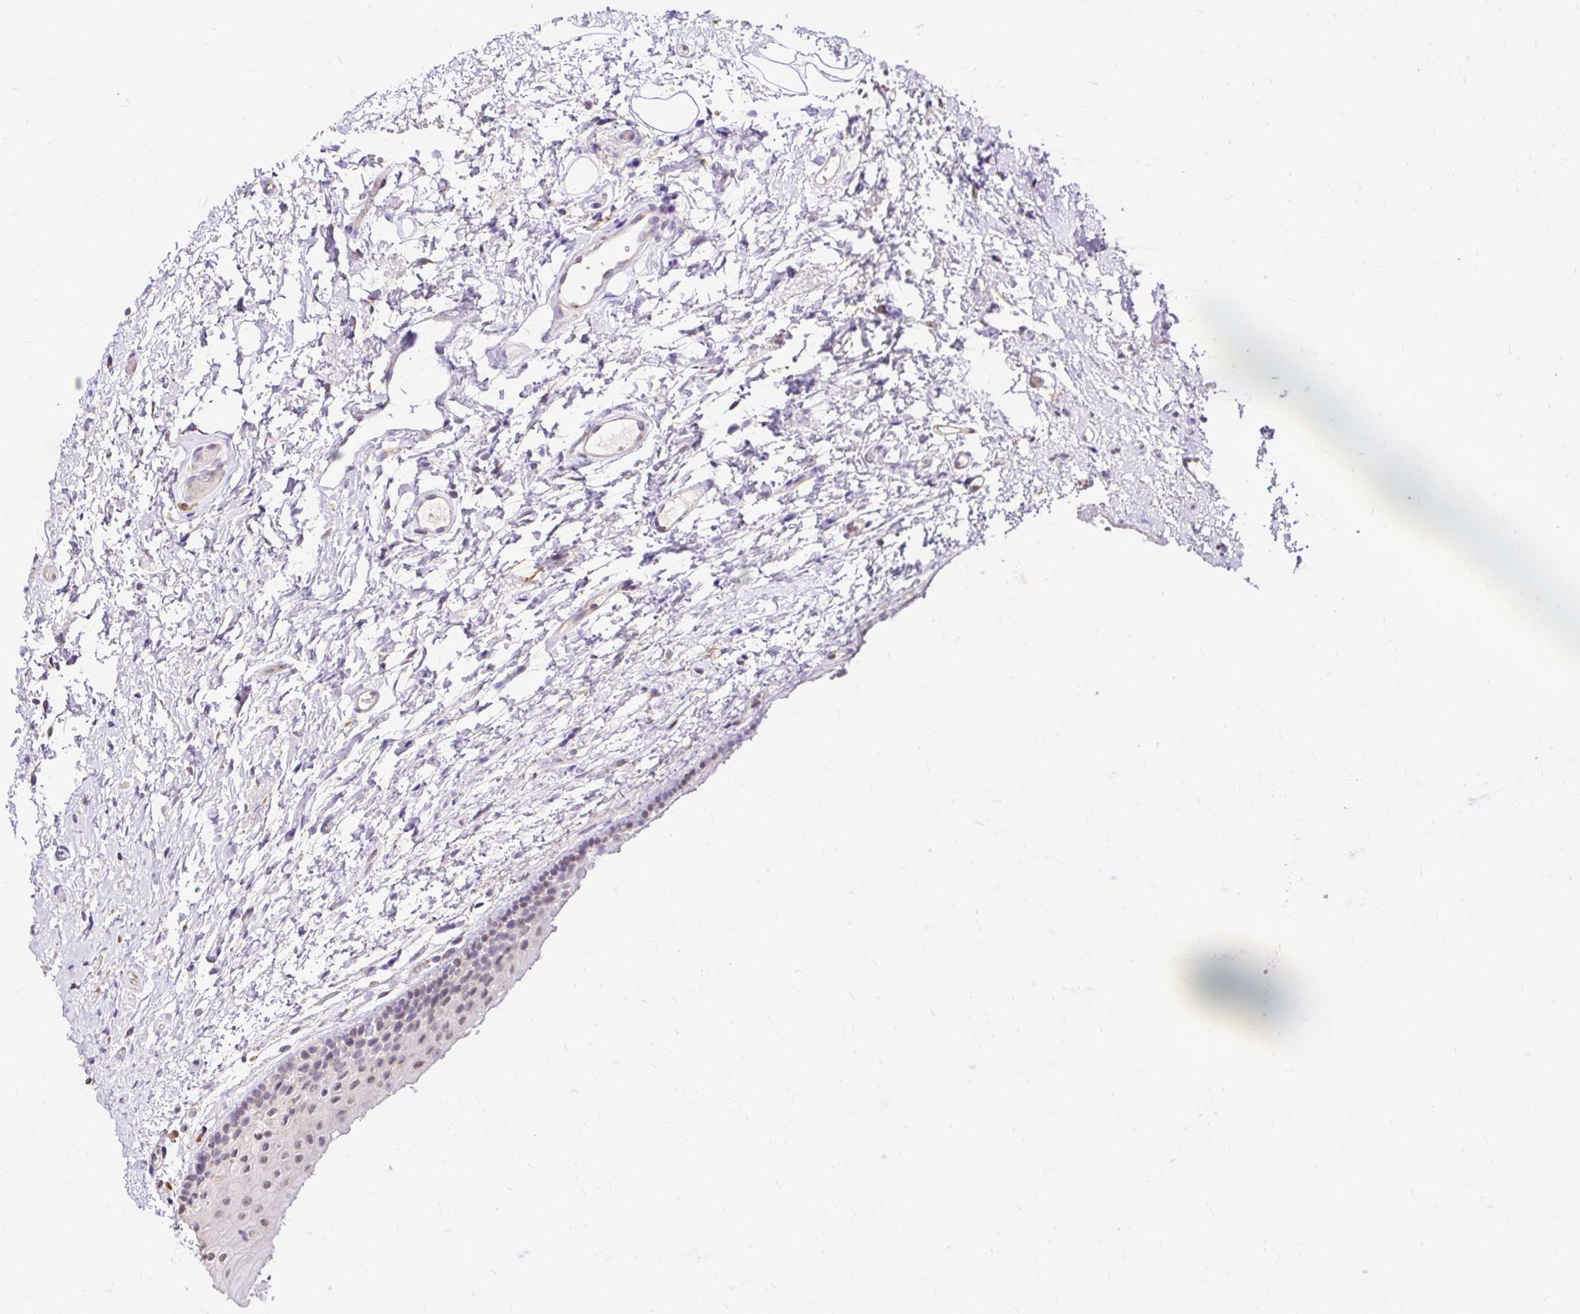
{"staining": {"intensity": "weak", "quantity": "<25%", "location": "nuclear"}, "tissue": "oral mucosa", "cell_type": "Squamous epithelial cells", "image_type": "normal", "snomed": [{"axis": "morphology", "description": "Normal tissue, NOS"}, {"axis": "topography", "description": "Oral tissue"}], "caption": "Squamous epithelial cells are negative for brown protein staining in normal oral mucosa. (DAB immunohistochemistry visualized using brightfield microscopy, high magnification).", "gene": "KIAA1210", "patient": {"sex": "female", "age": 82}}